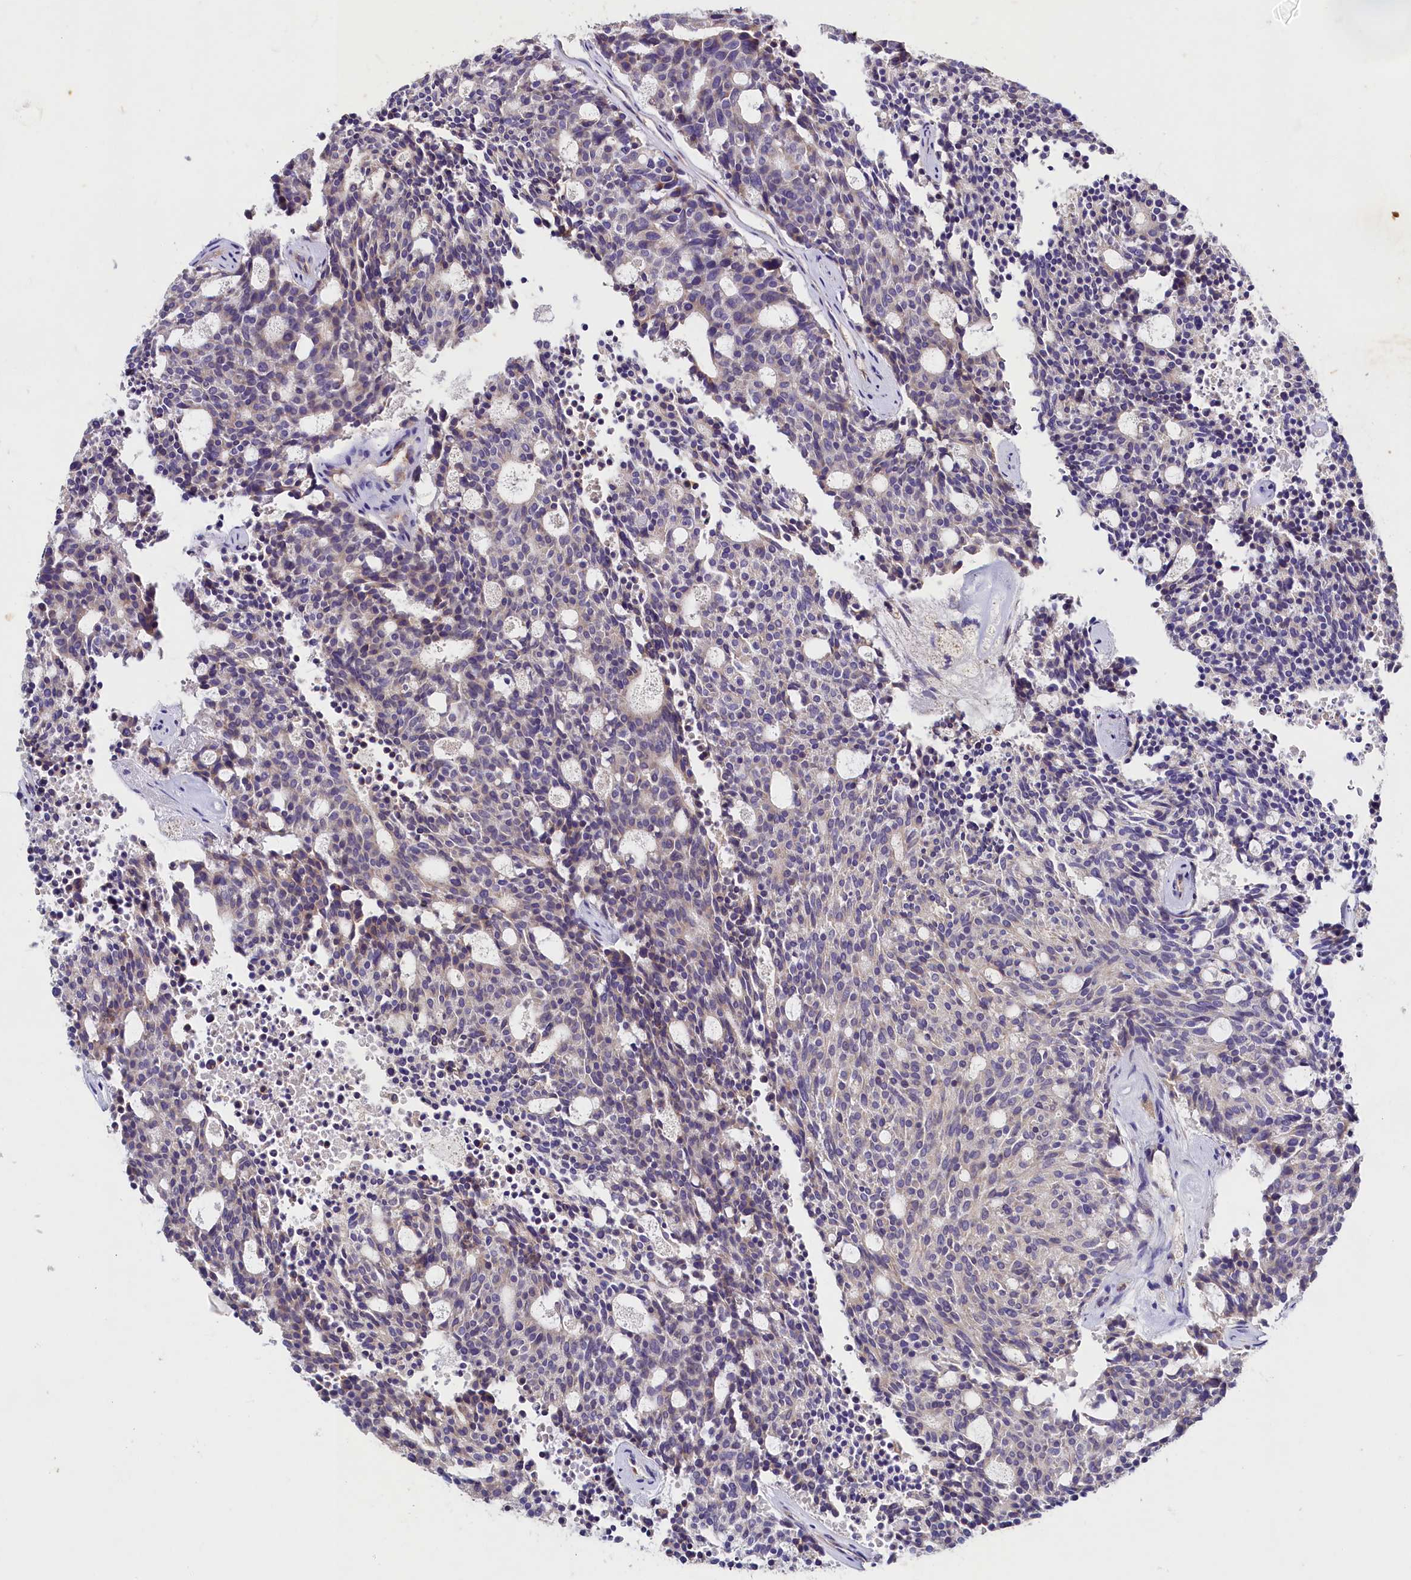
{"staining": {"intensity": "negative", "quantity": "none", "location": "none"}, "tissue": "carcinoid", "cell_type": "Tumor cells", "image_type": "cancer", "snomed": [{"axis": "morphology", "description": "Carcinoid, malignant, NOS"}, {"axis": "topography", "description": "Pancreas"}], "caption": "There is no significant positivity in tumor cells of malignant carcinoid.", "gene": "ST7L", "patient": {"sex": "female", "age": 54}}